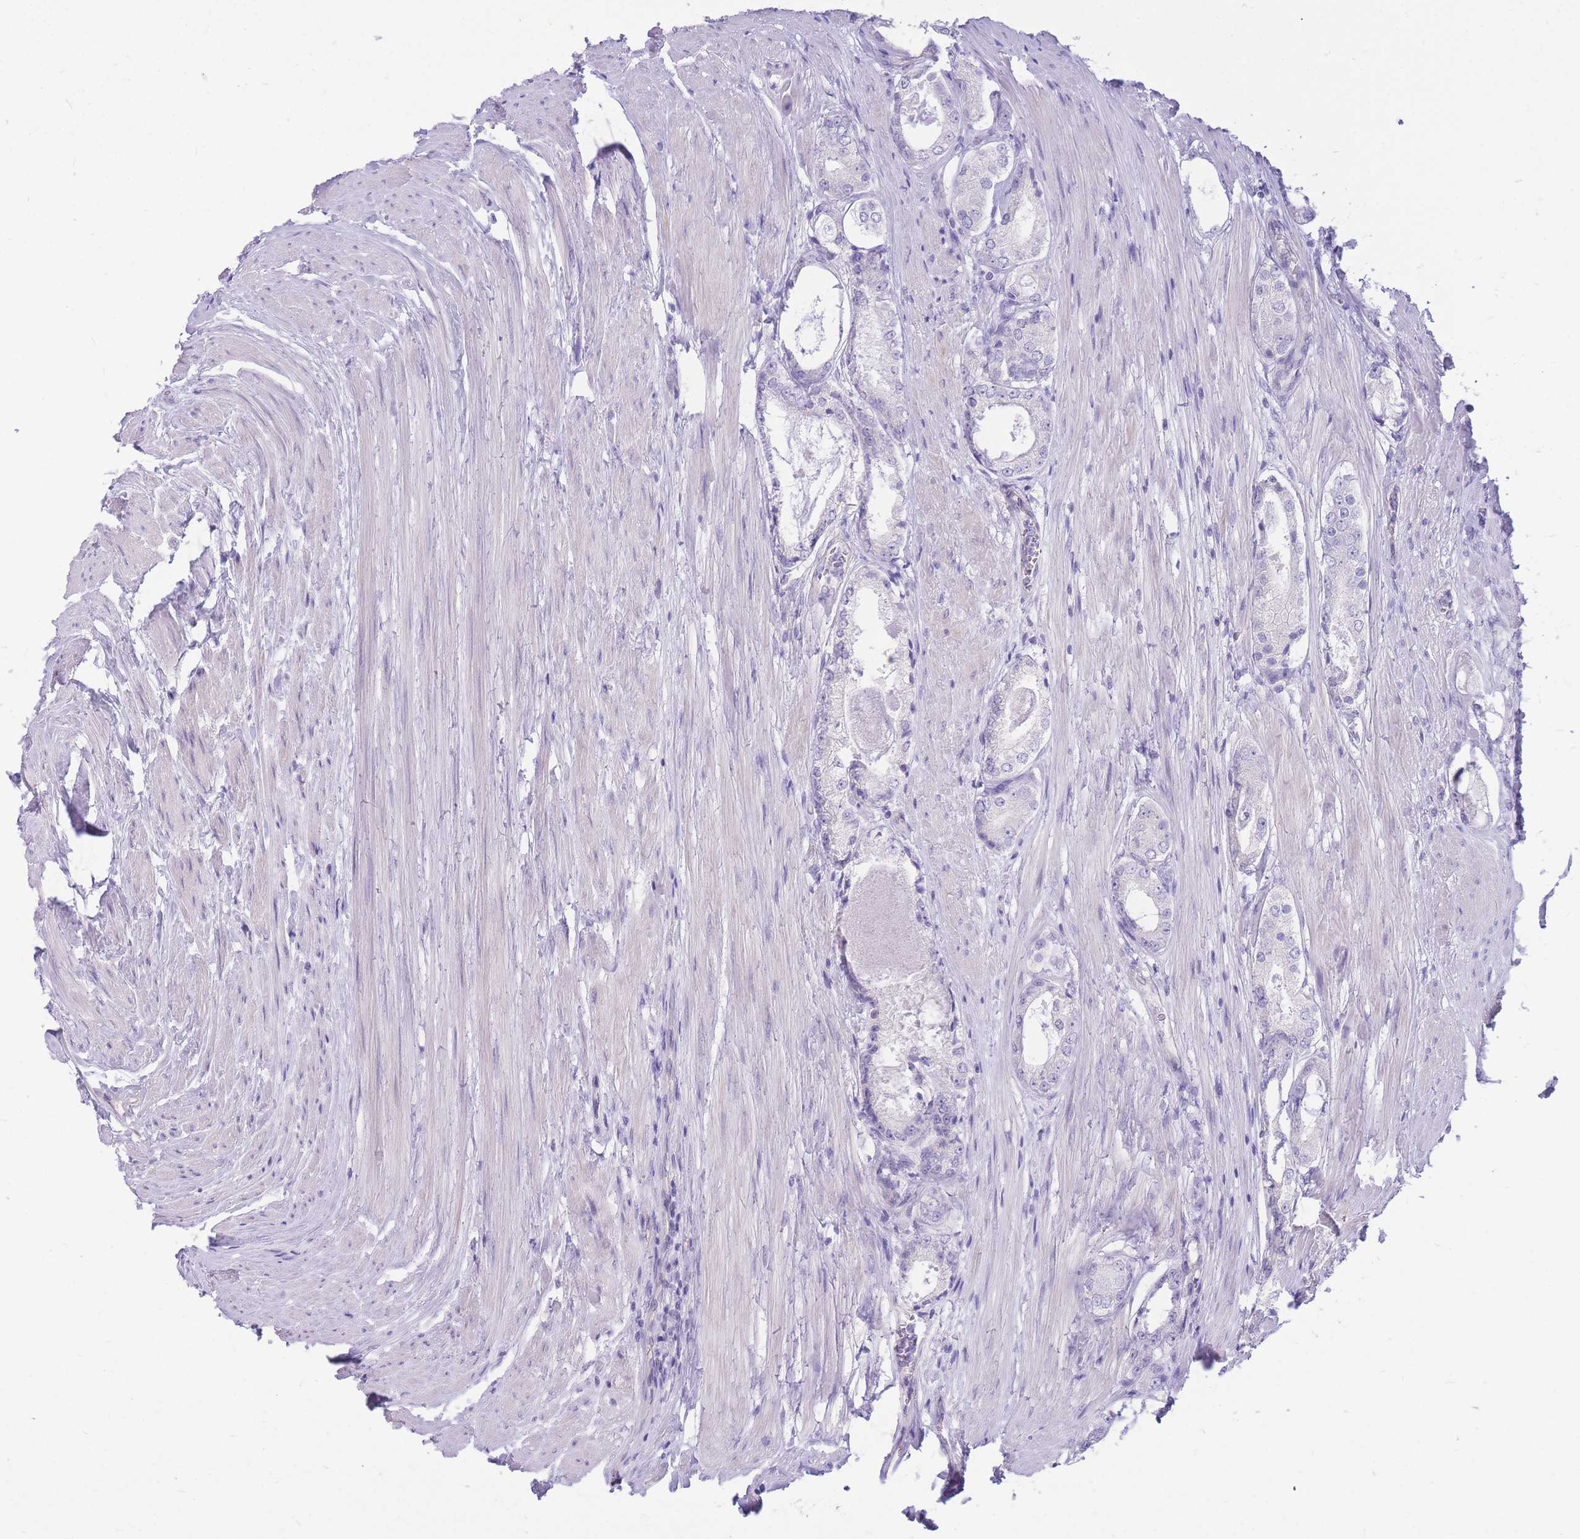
{"staining": {"intensity": "negative", "quantity": "none", "location": "none"}, "tissue": "prostate cancer", "cell_type": "Tumor cells", "image_type": "cancer", "snomed": [{"axis": "morphology", "description": "Adenocarcinoma, Low grade"}, {"axis": "topography", "description": "Prostate"}], "caption": "High magnification brightfield microscopy of prostate cancer stained with DAB (brown) and counterstained with hematoxylin (blue): tumor cells show no significant expression.", "gene": "ZNF311", "patient": {"sex": "male", "age": 68}}